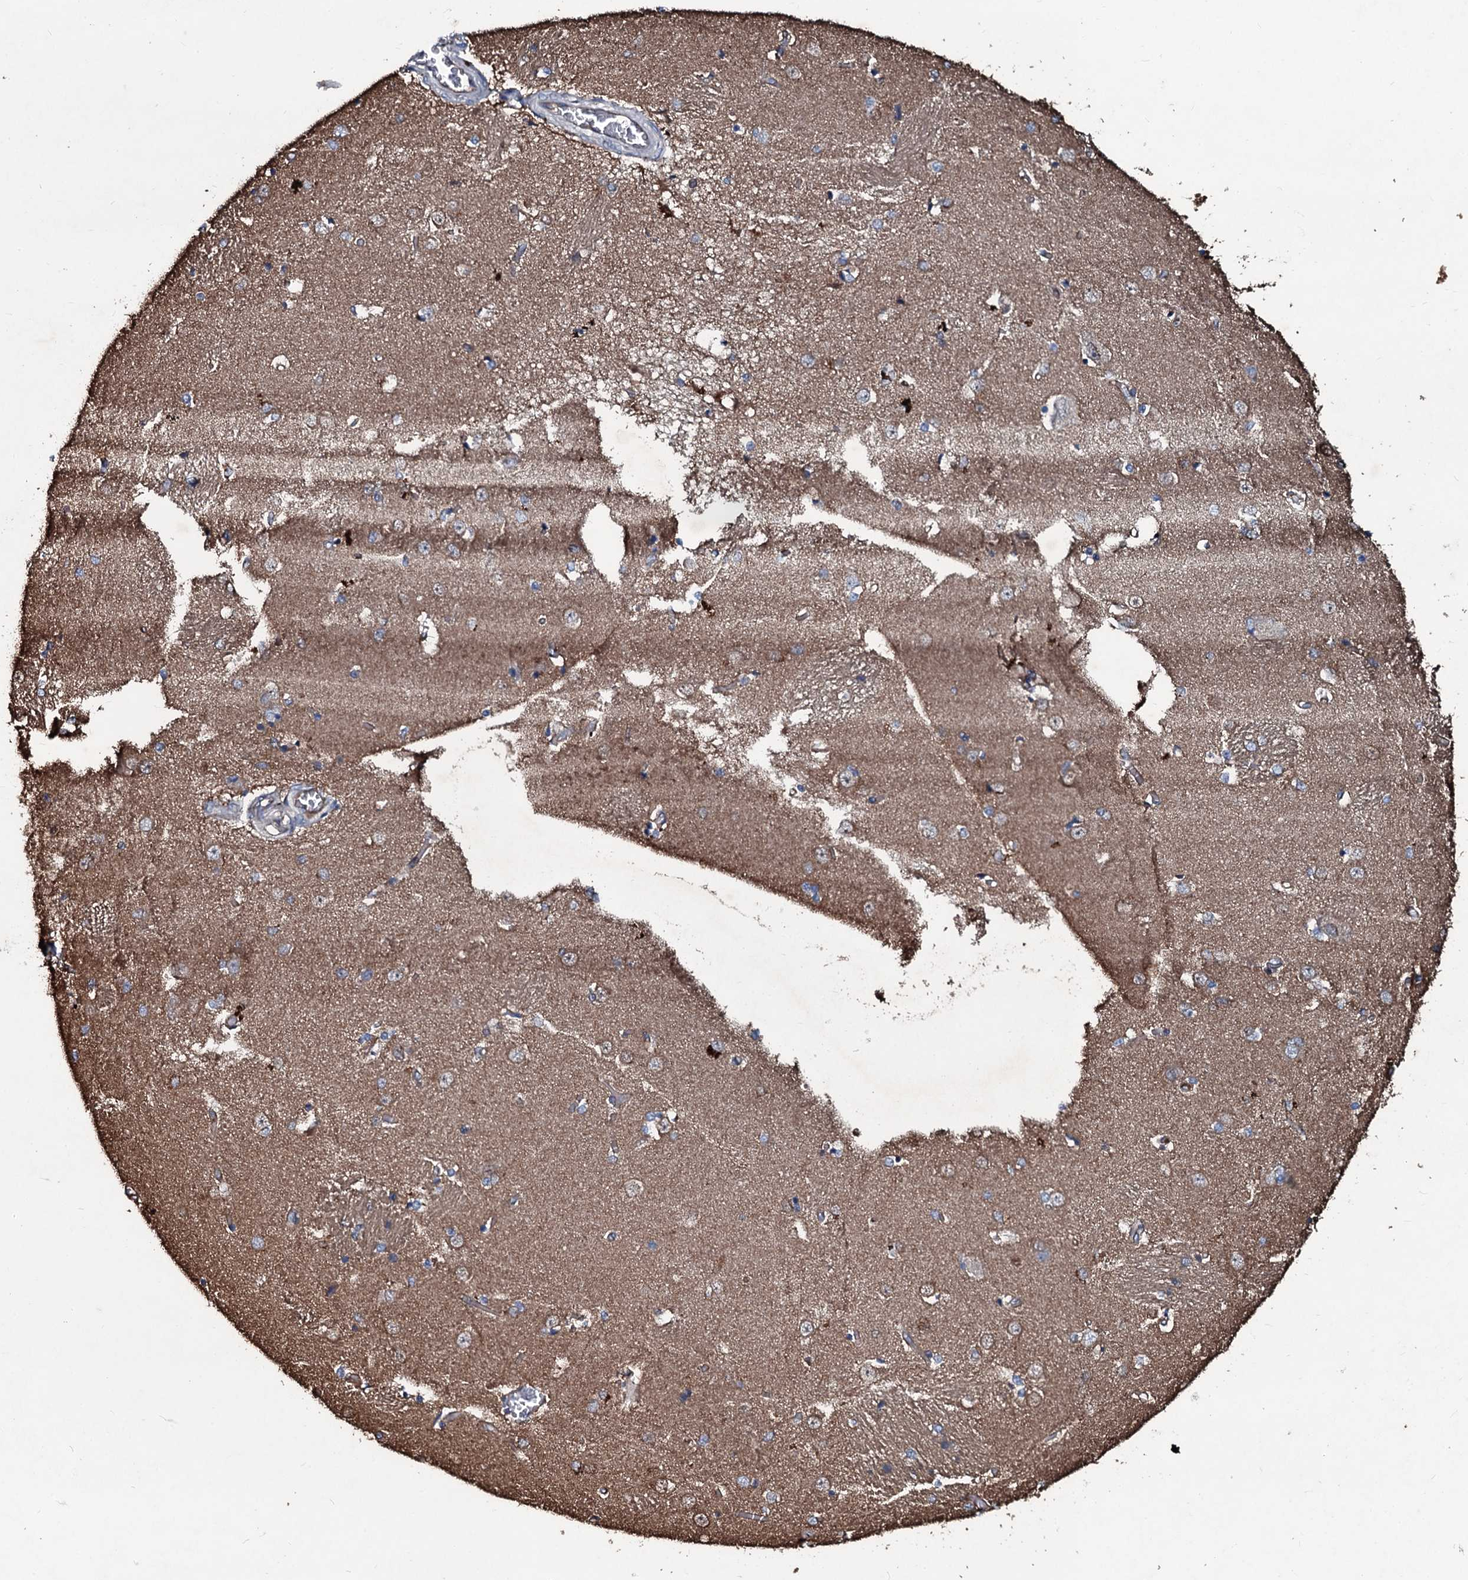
{"staining": {"intensity": "weak", "quantity": "<25%", "location": "cytoplasmic/membranous"}, "tissue": "caudate", "cell_type": "Glial cells", "image_type": "normal", "snomed": [{"axis": "morphology", "description": "Normal tissue, NOS"}, {"axis": "topography", "description": "Lateral ventricle wall"}], "caption": "The histopathology image reveals no significant positivity in glial cells of caudate. Nuclei are stained in blue.", "gene": "DMAC2", "patient": {"sex": "male", "age": 37}}